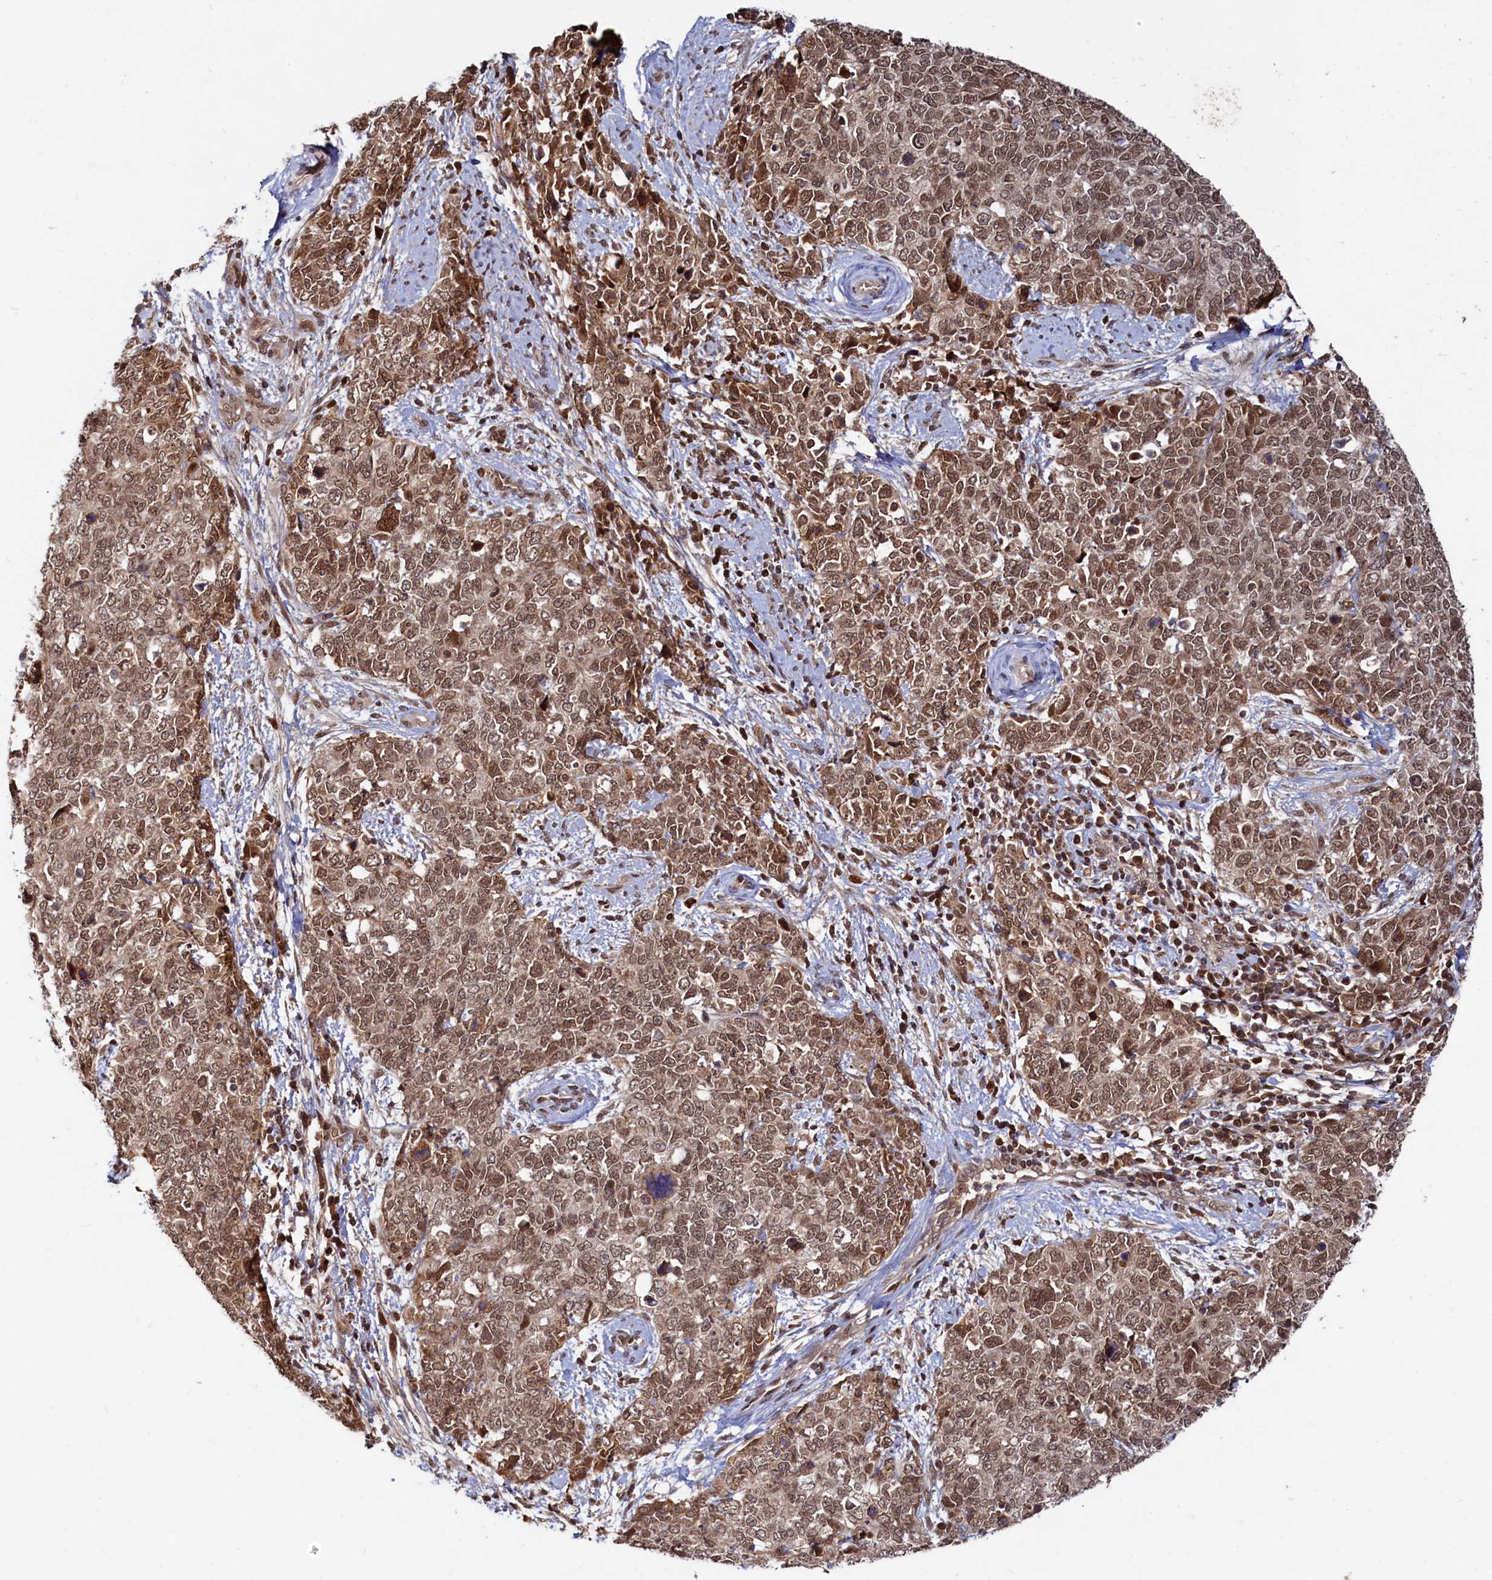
{"staining": {"intensity": "moderate", "quantity": ">75%", "location": "nuclear"}, "tissue": "cervical cancer", "cell_type": "Tumor cells", "image_type": "cancer", "snomed": [{"axis": "morphology", "description": "Squamous cell carcinoma, NOS"}, {"axis": "topography", "description": "Cervix"}], "caption": "DAB (3,3'-diaminobenzidine) immunohistochemical staining of squamous cell carcinoma (cervical) reveals moderate nuclear protein staining in about >75% of tumor cells.", "gene": "TRAPPC4", "patient": {"sex": "female", "age": 63}}